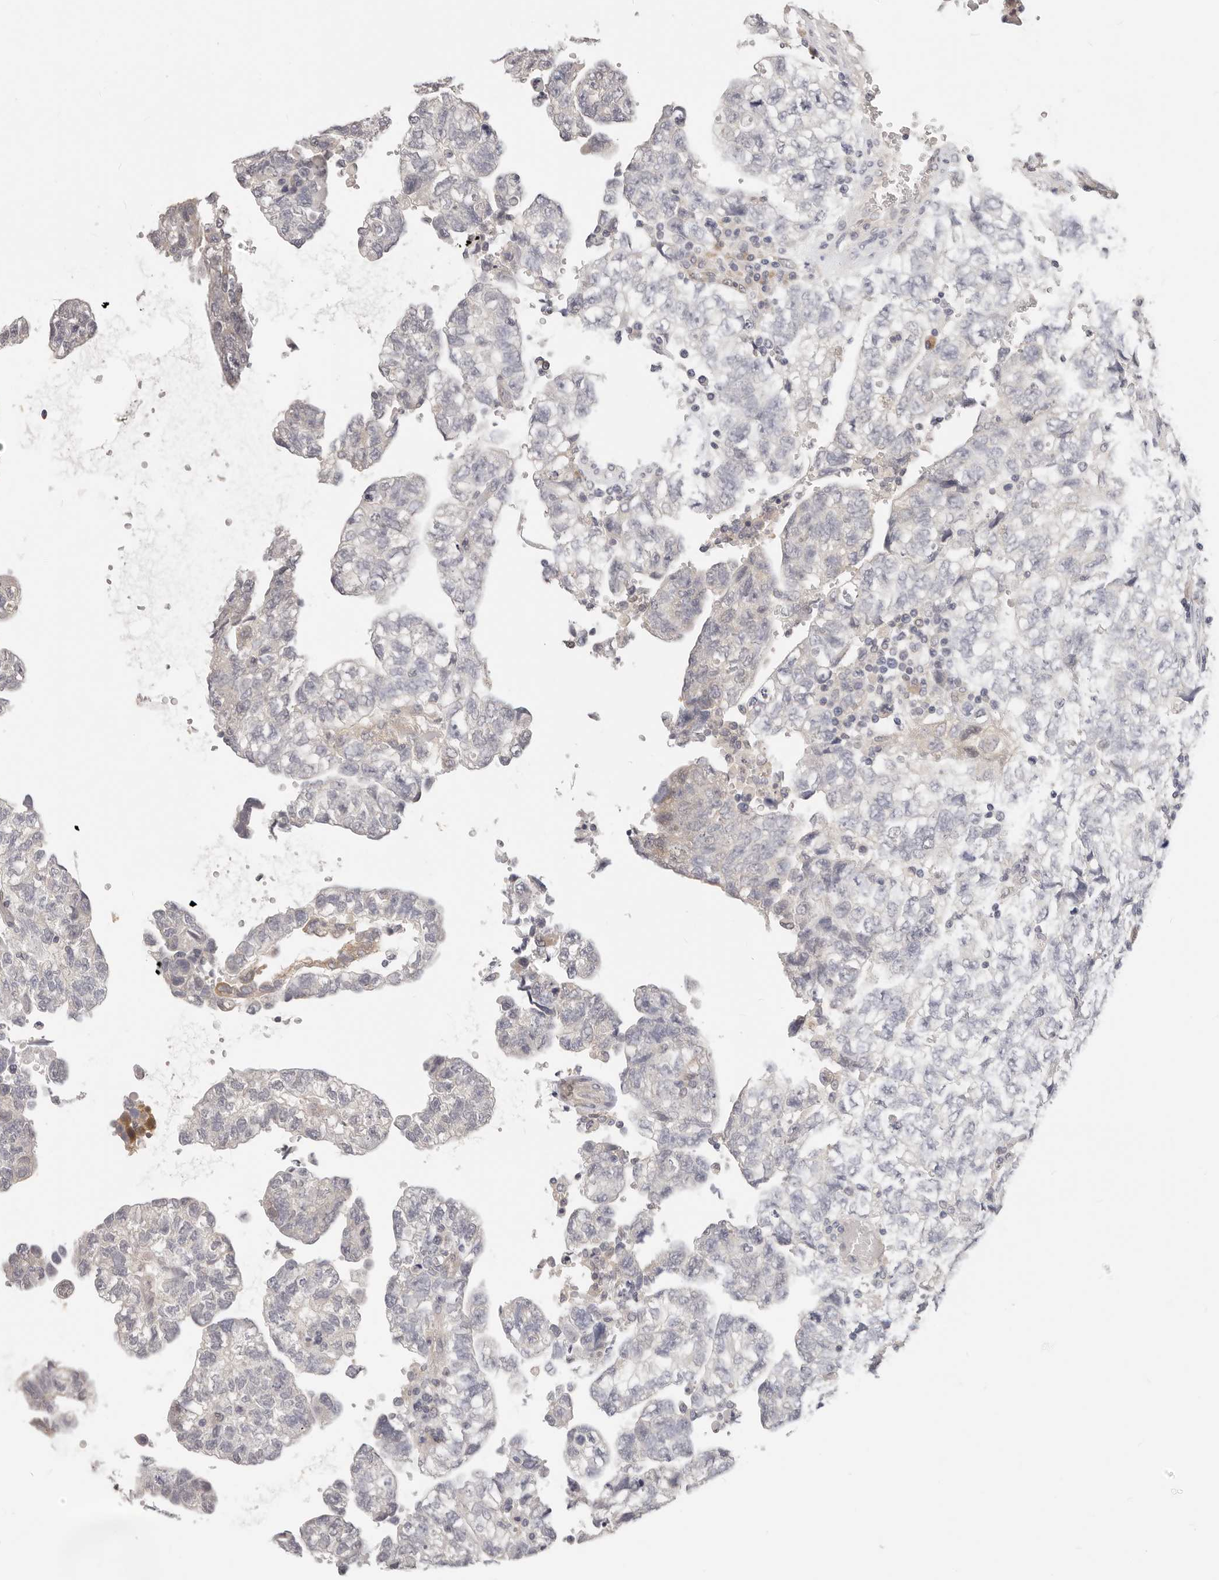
{"staining": {"intensity": "negative", "quantity": "none", "location": "none"}, "tissue": "testis cancer", "cell_type": "Tumor cells", "image_type": "cancer", "snomed": [{"axis": "morphology", "description": "Carcinoma, Embryonal, NOS"}, {"axis": "topography", "description": "Testis"}], "caption": "The photomicrograph demonstrates no significant positivity in tumor cells of testis cancer (embryonal carcinoma).", "gene": "GGPS1", "patient": {"sex": "male", "age": 36}}